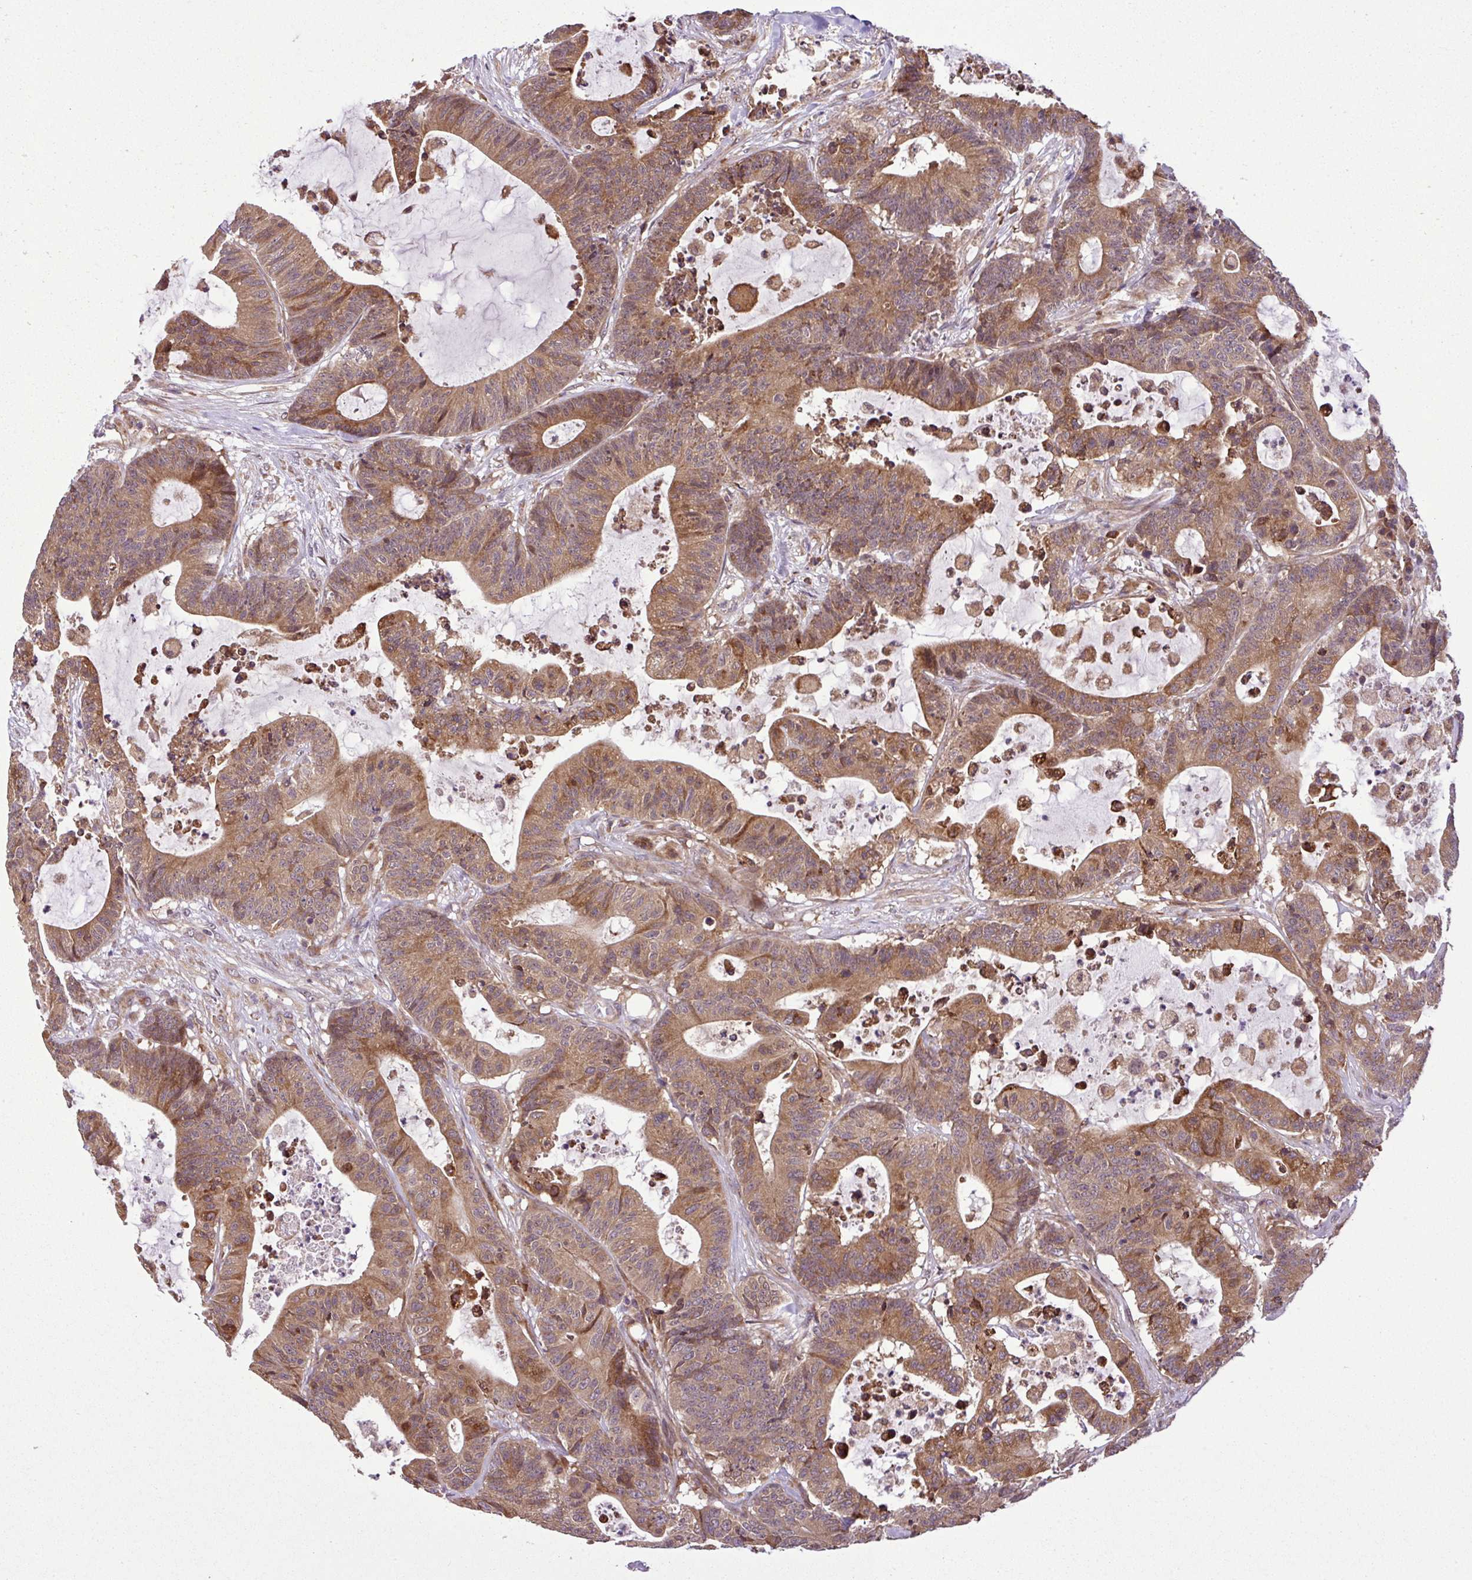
{"staining": {"intensity": "moderate", "quantity": ">75%", "location": "cytoplasmic/membranous"}, "tissue": "colorectal cancer", "cell_type": "Tumor cells", "image_type": "cancer", "snomed": [{"axis": "morphology", "description": "Adenocarcinoma, NOS"}, {"axis": "topography", "description": "Colon"}], "caption": "Moderate cytoplasmic/membranous protein staining is seen in approximately >75% of tumor cells in colorectal adenocarcinoma.", "gene": "DLGAP4", "patient": {"sex": "female", "age": 84}}